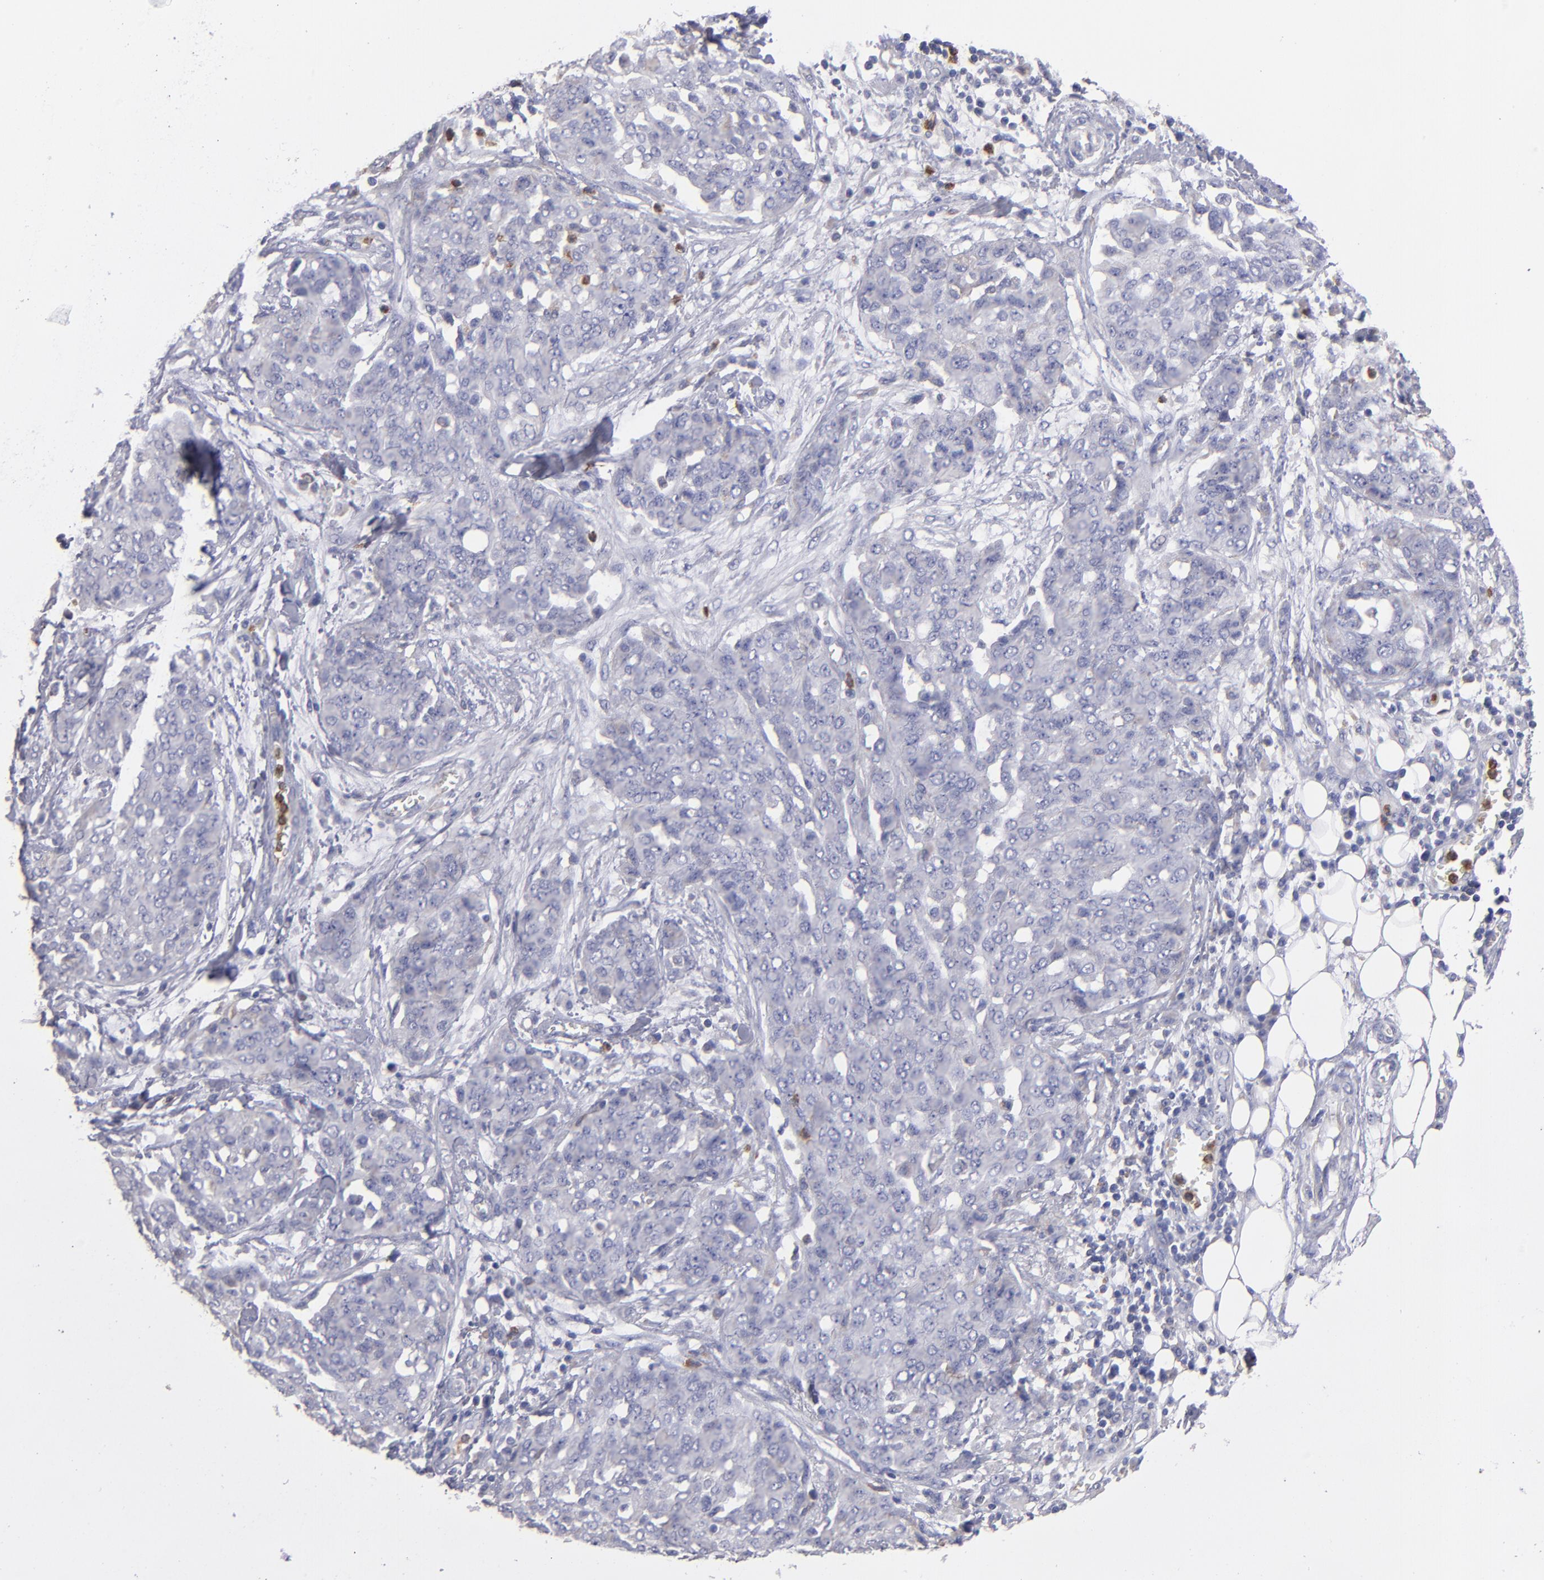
{"staining": {"intensity": "weak", "quantity": "<25%", "location": "cytoplasmic/membranous"}, "tissue": "ovarian cancer", "cell_type": "Tumor cells", "image_type": "cancer", "snomed": [{"axis": "morphology", "description": "Cystadenocarcinoma, serous, NOS"}, {"axis": "topography", "description": "Soft tissue"}, {"axis": "topography", "description": "Ovary"}], "caption": "Immunohistochemistry image of neoplastic tissue: ovarian cancer stained with DAB reveals no significant protein positivity in tumor cells.", "gene": "FGR", "patient": {"sex": "female", "age": 57}}